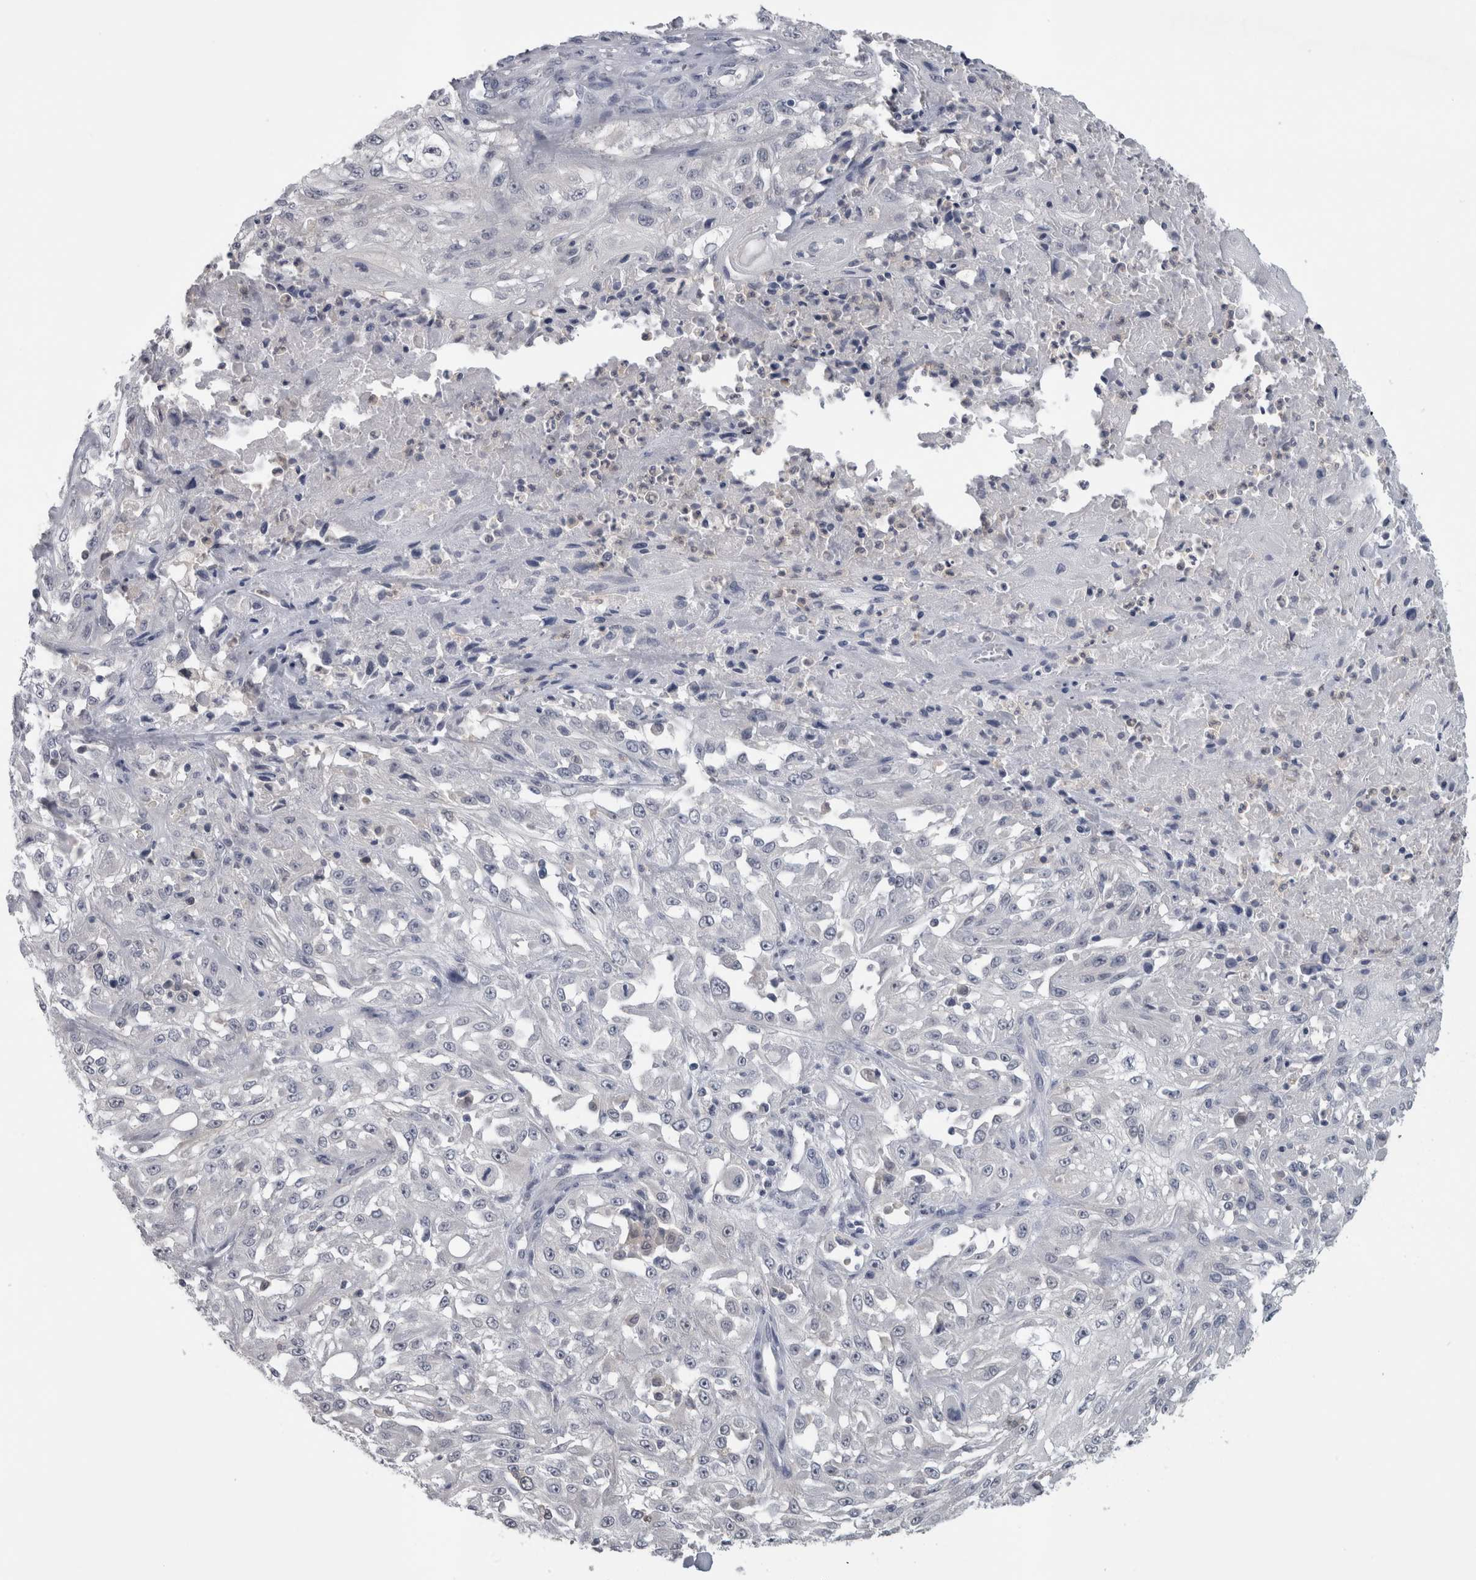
{"staining": {"intensity": "negative", "quantity": "none", "location": "none"}, "tissue": "skin cancer", "cell_type": "Tumor cells", "image_type": "cancer", "snomed": [{"axis": "morphology", "description": "Squamous cell carcinoma, NOS"}, {"axis": "morphology", "description": "Squamous cell carcinoma, metastatic, NOS"}, {"axis": "topography", "description": "Skin"}, {"axis": "topography", "description": "Lymph node"}], "caption": "The micrograph shows no significant staining in tumor cells of skin cancer (metastatic squamous cell carcinoma).", "gene": "NAPRT", "patient": {"sex": "male", "age": 75}}